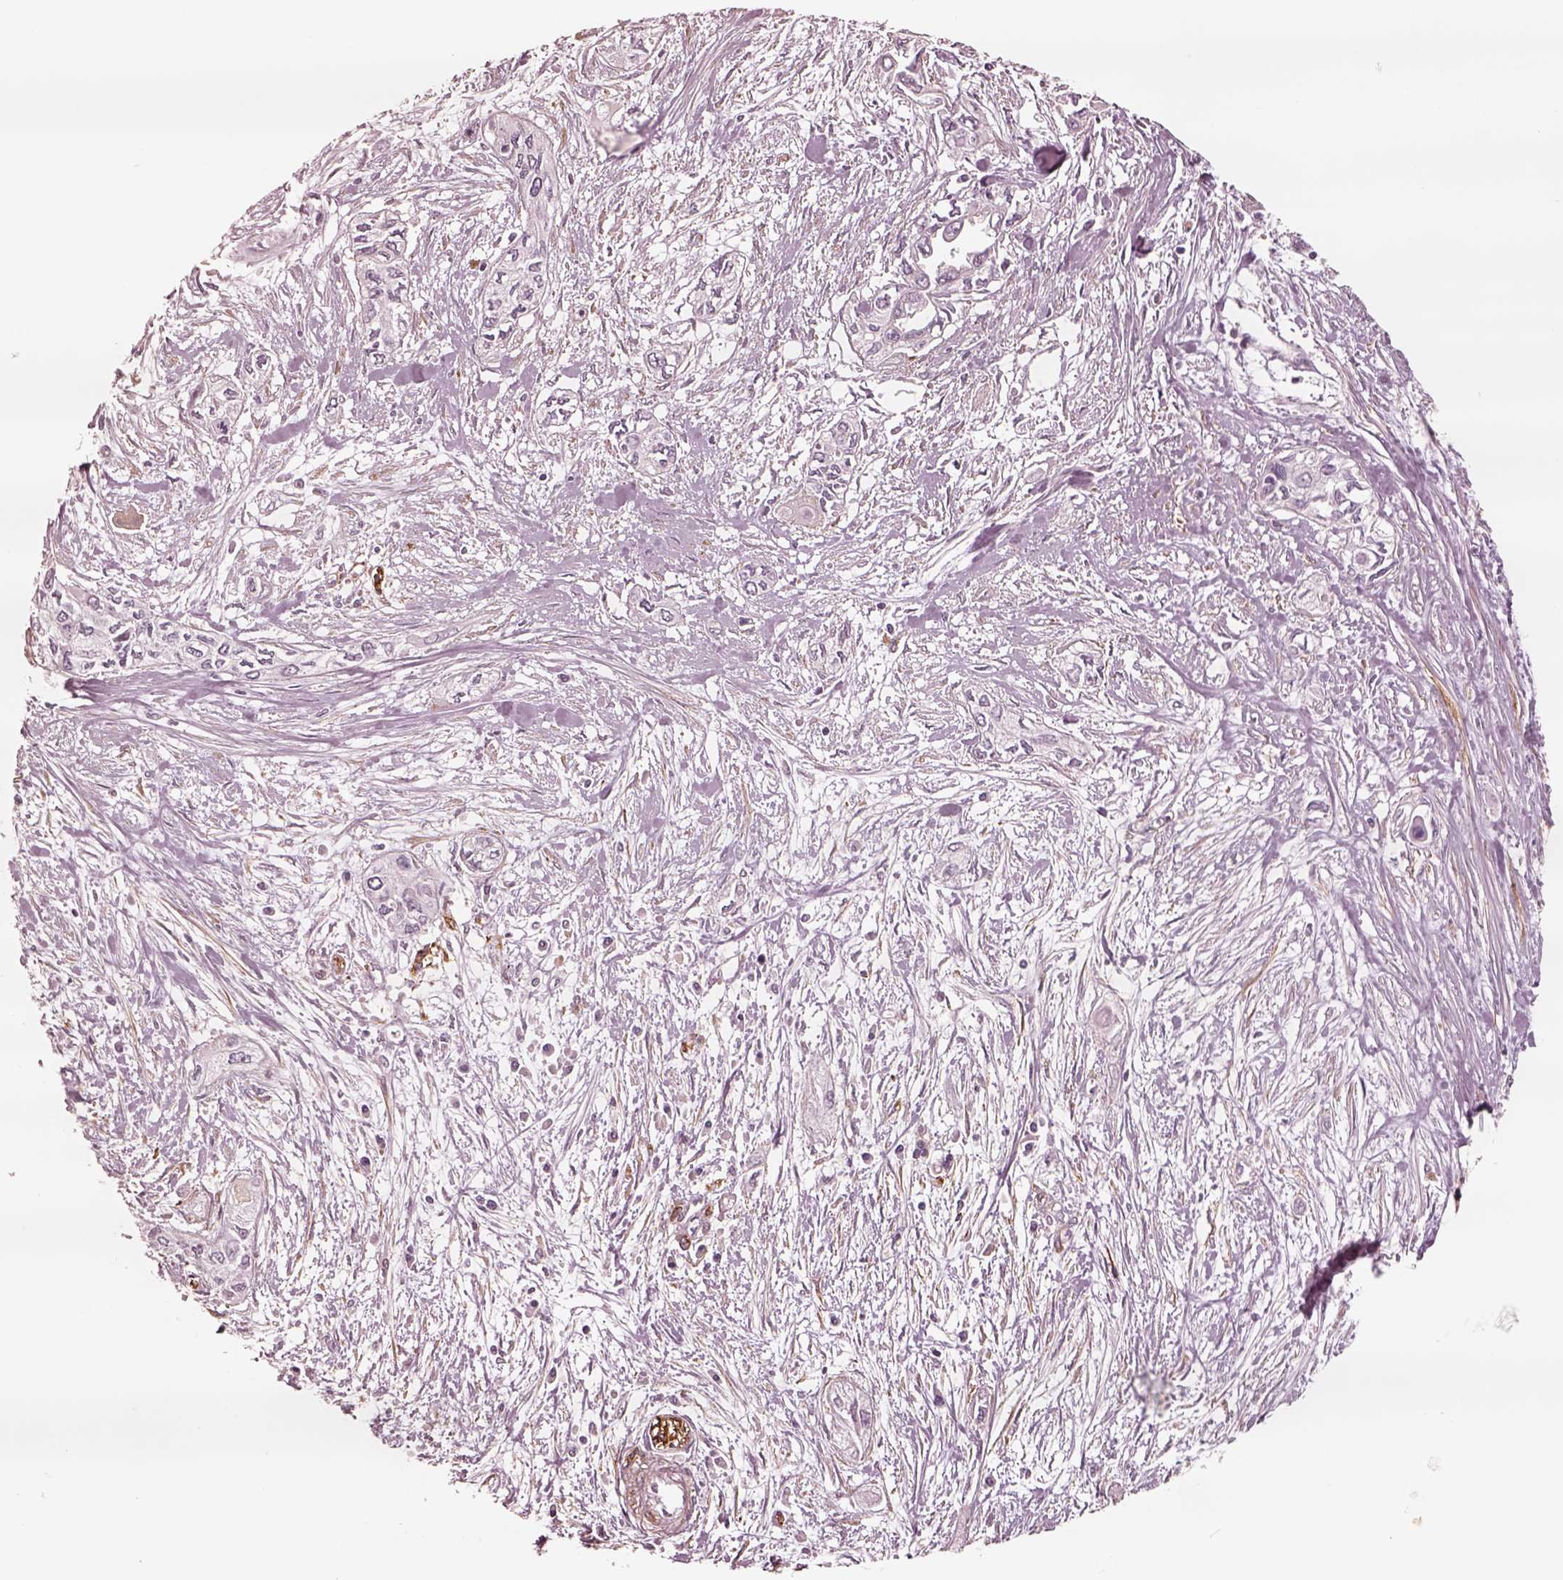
{"staining": {"intensity": "negative", "quantity": "none", "location": "none"}, "tissue": "pancreatic cancer", "cell_type": "Tumor cells", "image_type": "cancer", "snomed": [{"axis": "morphology", "description": "Adenocarcinoma, NOS"}, {"axis": "topography", "description": "Pancreas"}], "caption": "Tumor cells are negative for brown protein staining in pancreatic cancer.", "gene": "DNAAF9", "patient": {"sex": "female", "age": 55}}